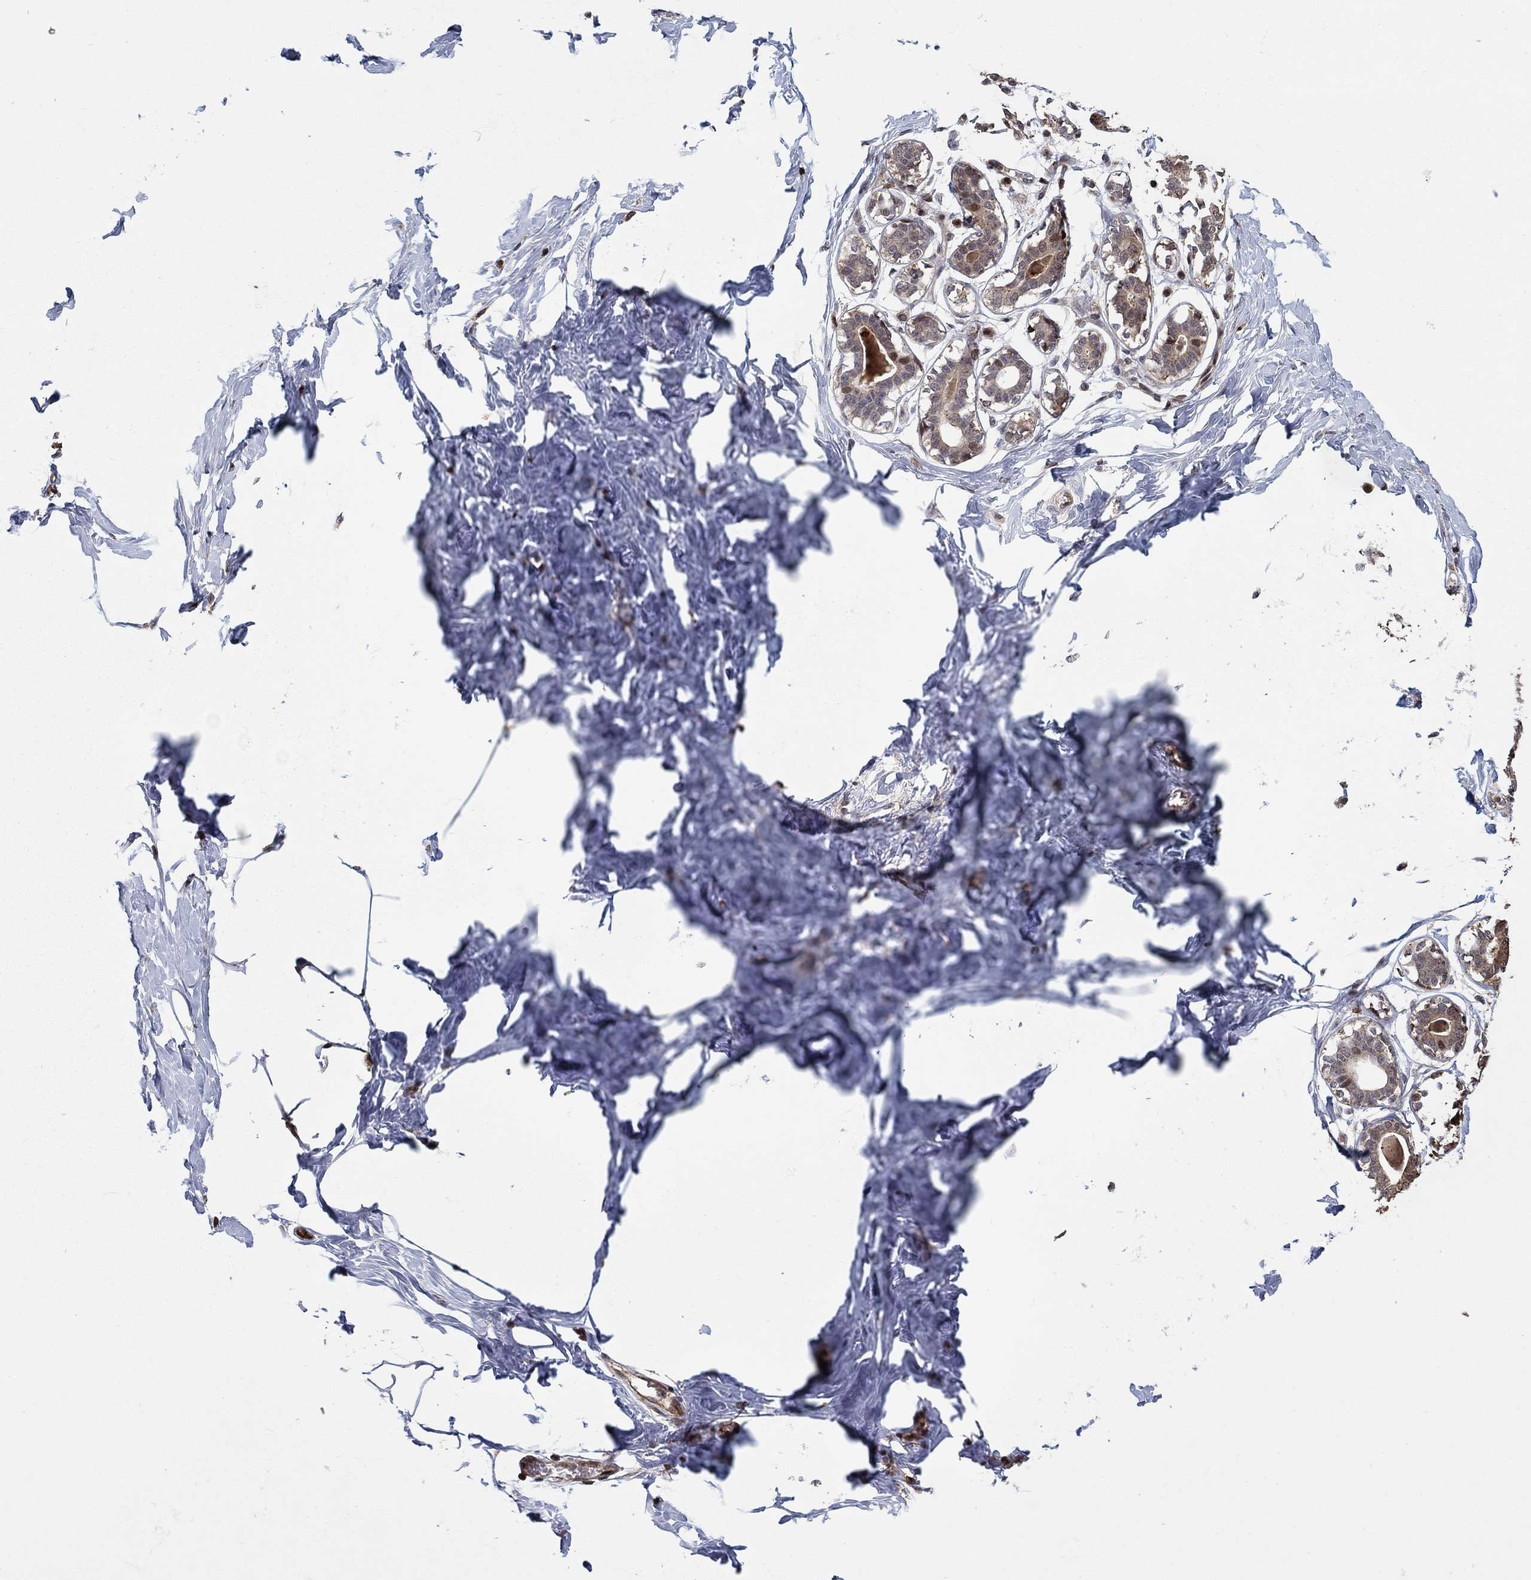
{"staining": {"intensity": "moderate", "quantity": "<25%", "location": "cytoplasmic/membranous"}, "tissue": "breast", "cell_type": "Glandular cells", "image_type": "normal", "snomed": [{"axis": "morphology", "description": "Normal tissue, NOS"}, {"axis": "morphology", "description": "Lobular carcinoma, in situ"}, {"axis": "topography", "description": "Breast"}], "caption": "Benign breast demonstrates moderate cytoplasmic/membranous staining in about <25% of glandular cells.", "gene": "LPCAT4", "patient": {"sex": "female", "age": 35}}